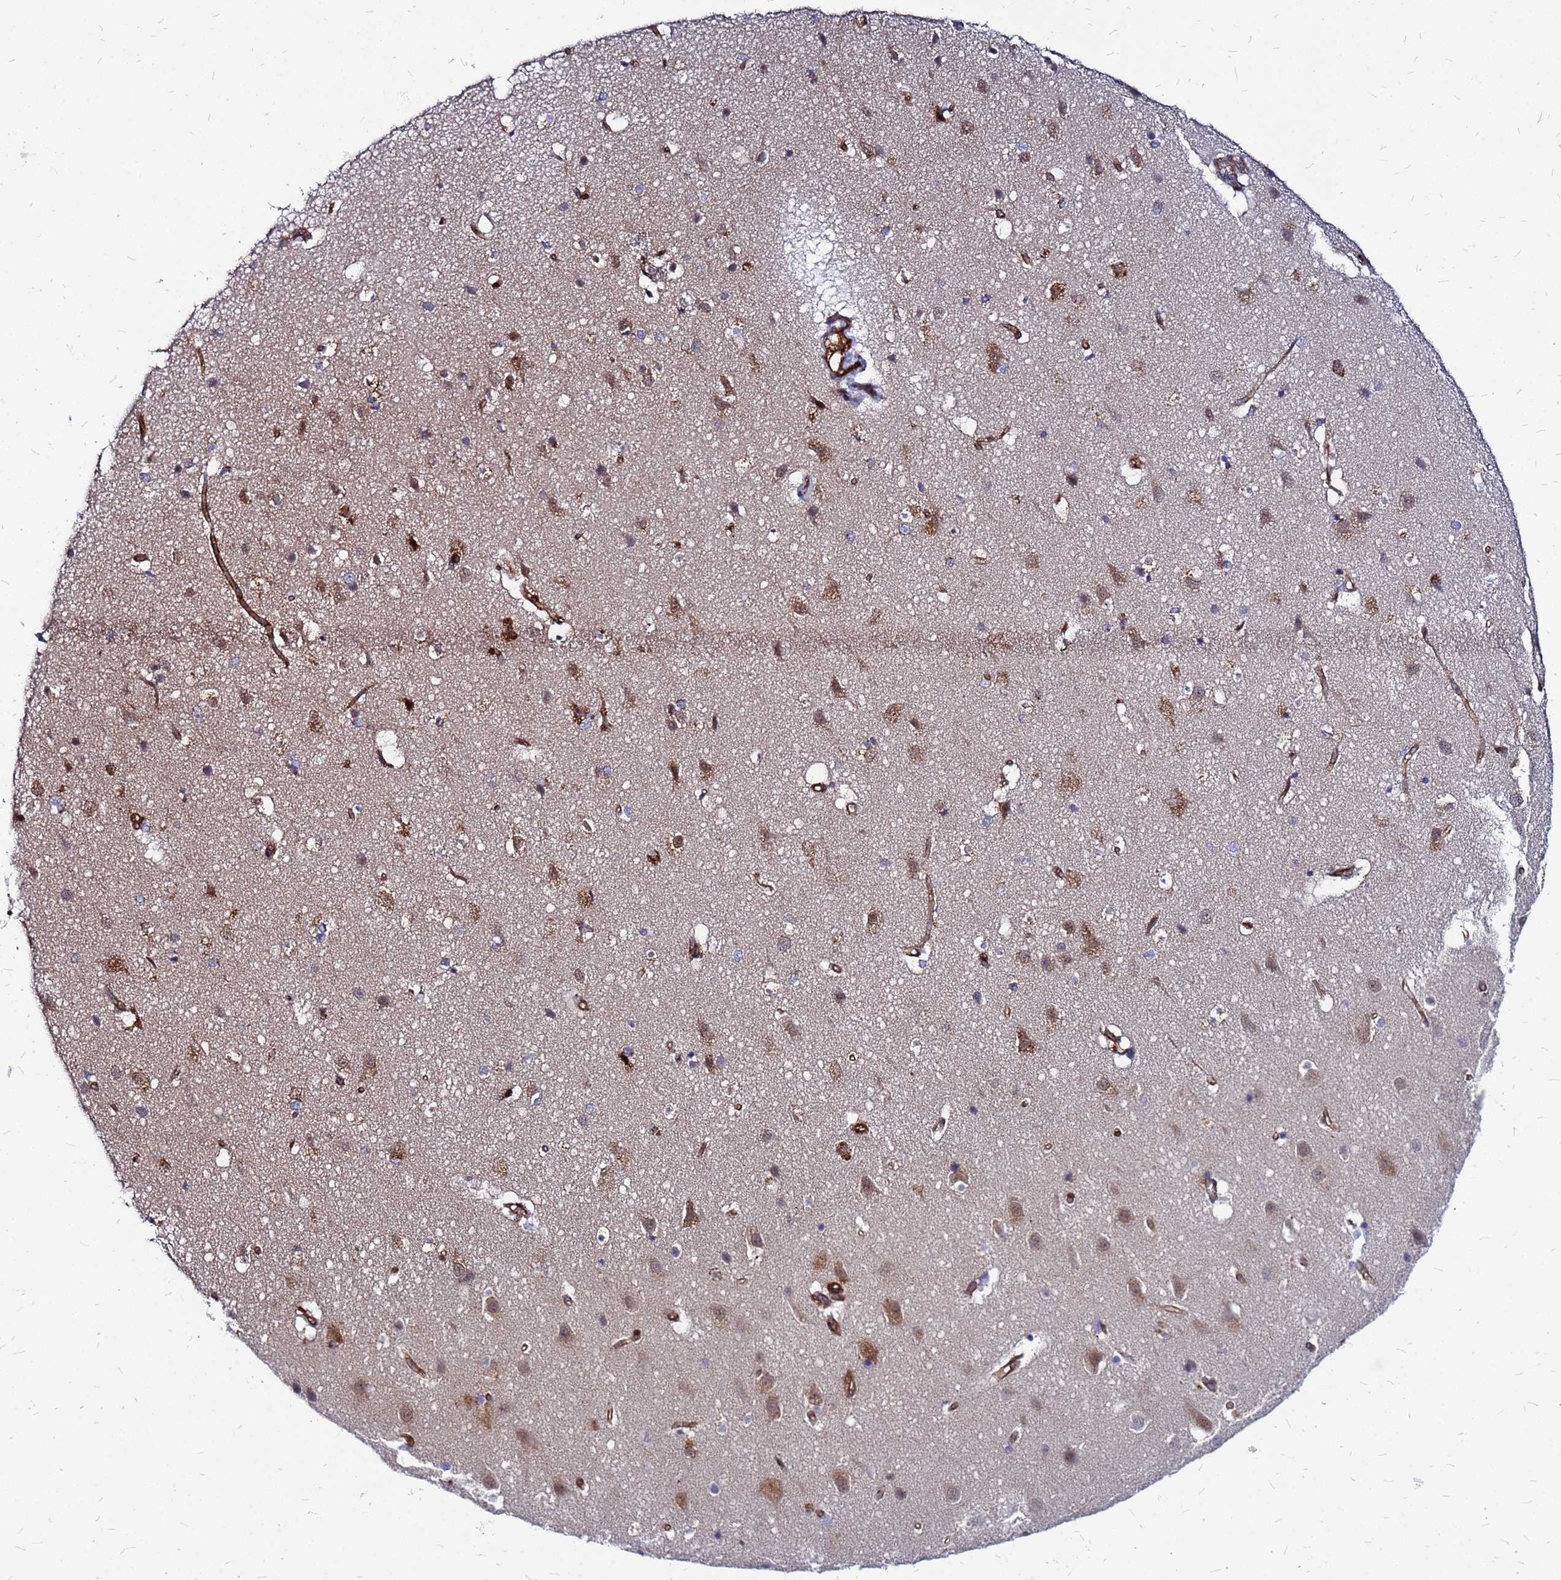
{"staining": {"intensity": "strong", "quantity": ">75%", "location": "cytoplasmic/membranous"}, "tissue": "cerebral cortex", "cell_type": "Endothelial cells", "image_type": "normal", "snomed": [{"axis": "morphology", "description": "Normal tissue, NOS"}, {"axis": "topography", "description": "Cerebral cortex"}], "caption": "Immunohistochemical staining of unremarkable human cerebral cortex exhibits >75% levels of strong cytoplasmic/membranous protein positivity in approximately >75% of endothelial cells. (brown staining indicates protein expression, while blue staining denotes nuclei).", "gene": "NOSTRIN", "patient": {"sex": "male", "age": 54}}